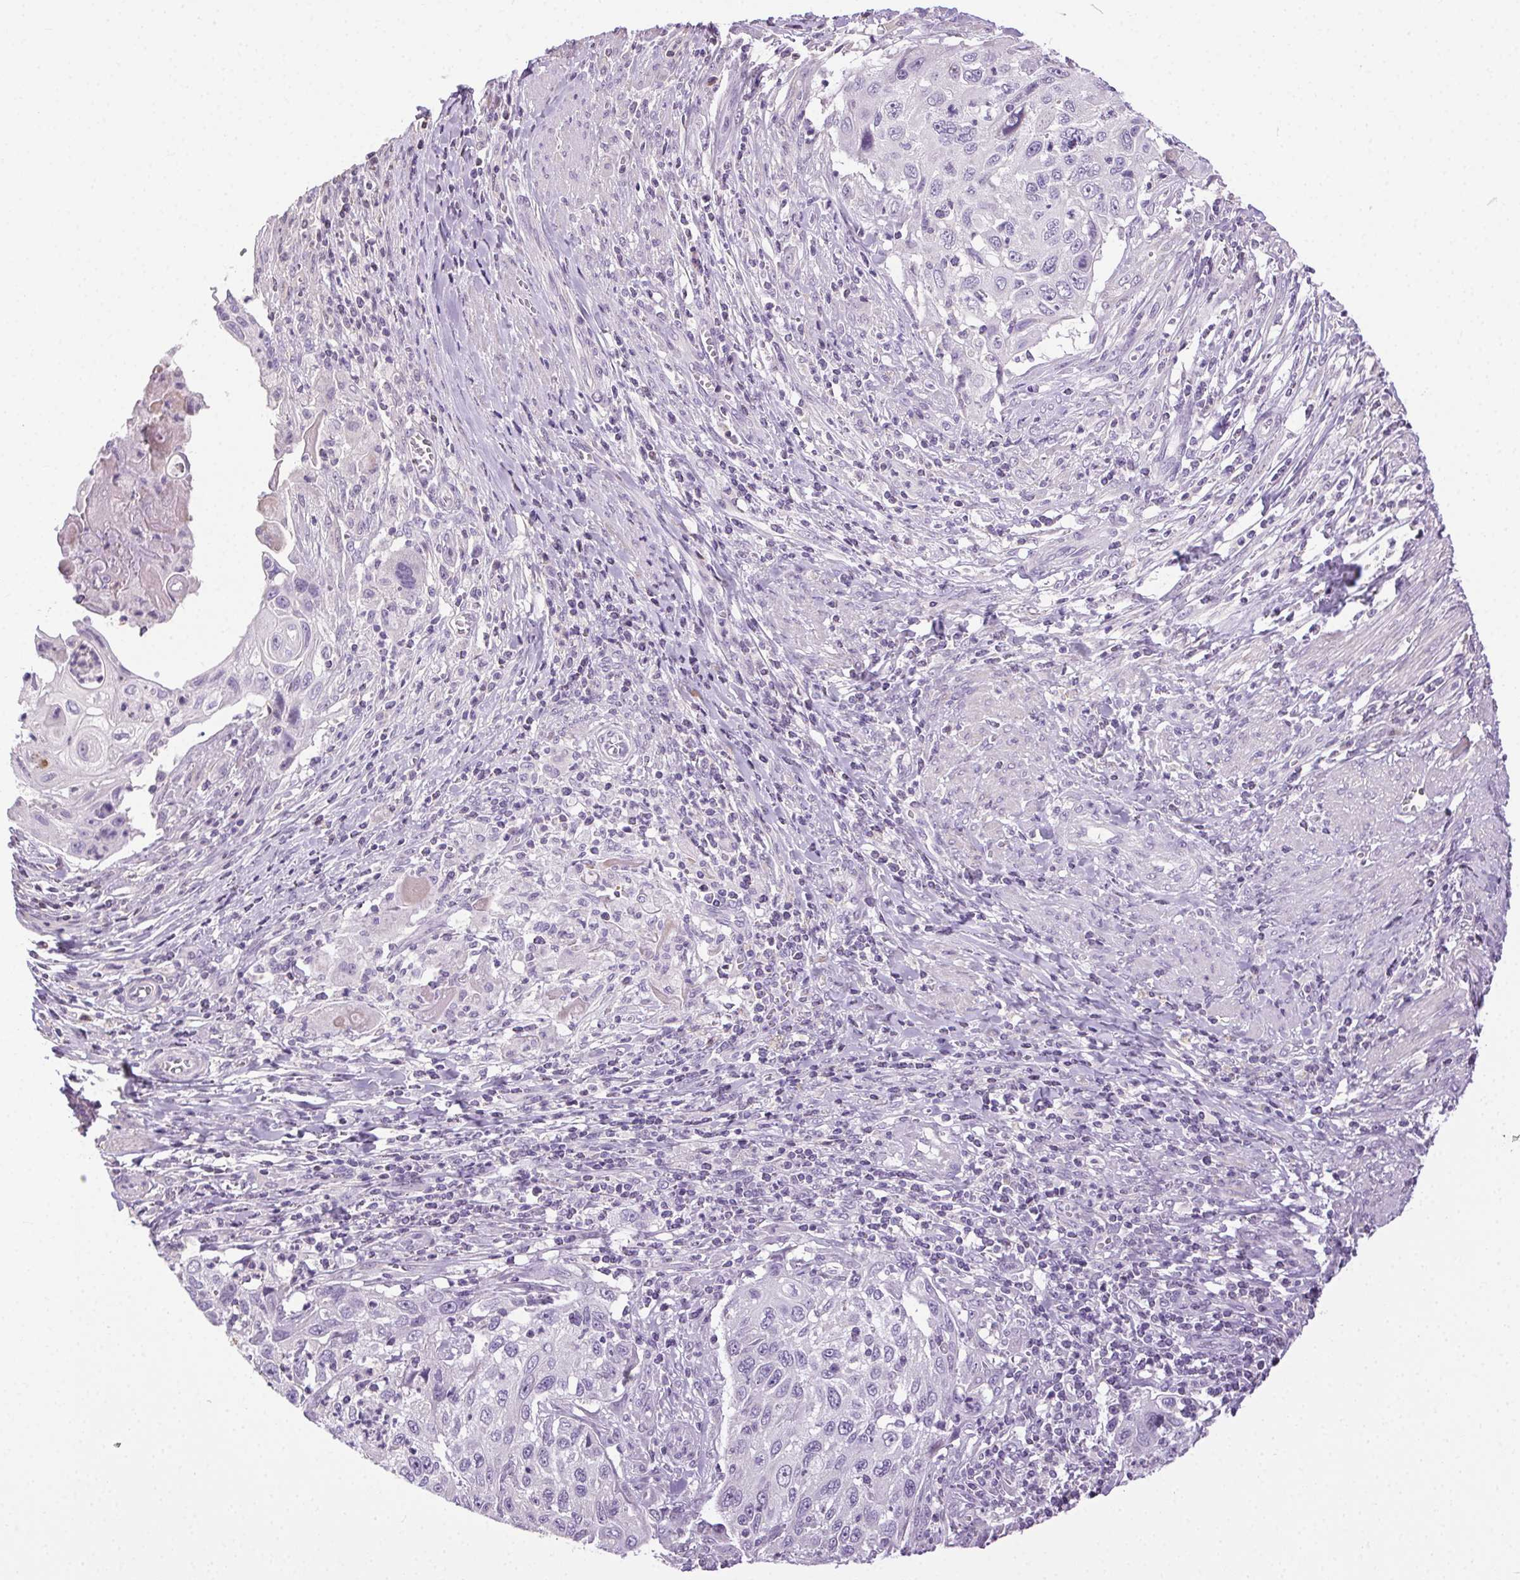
{"staining": {"intensity": "negative", "quantity": "none", "location": "none"}, "tissue": "cervical cancer", "cell_type": "Tumor cells", "image_type": "cancer", "snomed": [{"axis": "morphology", "description": "Squamous cell carcinoma, NOS"}, {"axis": "topography", "description": "Cervix"}], "caption": "IHC photomicrograph of neoplastic tissue: cervical squamous cell carcinoma stained with DAB (3,3'-diaminobenzidine) exhibits no significant protein expression in tumor cells.", "gene": "SYCE2", "patient": {"sex": "female", "age": 70}}